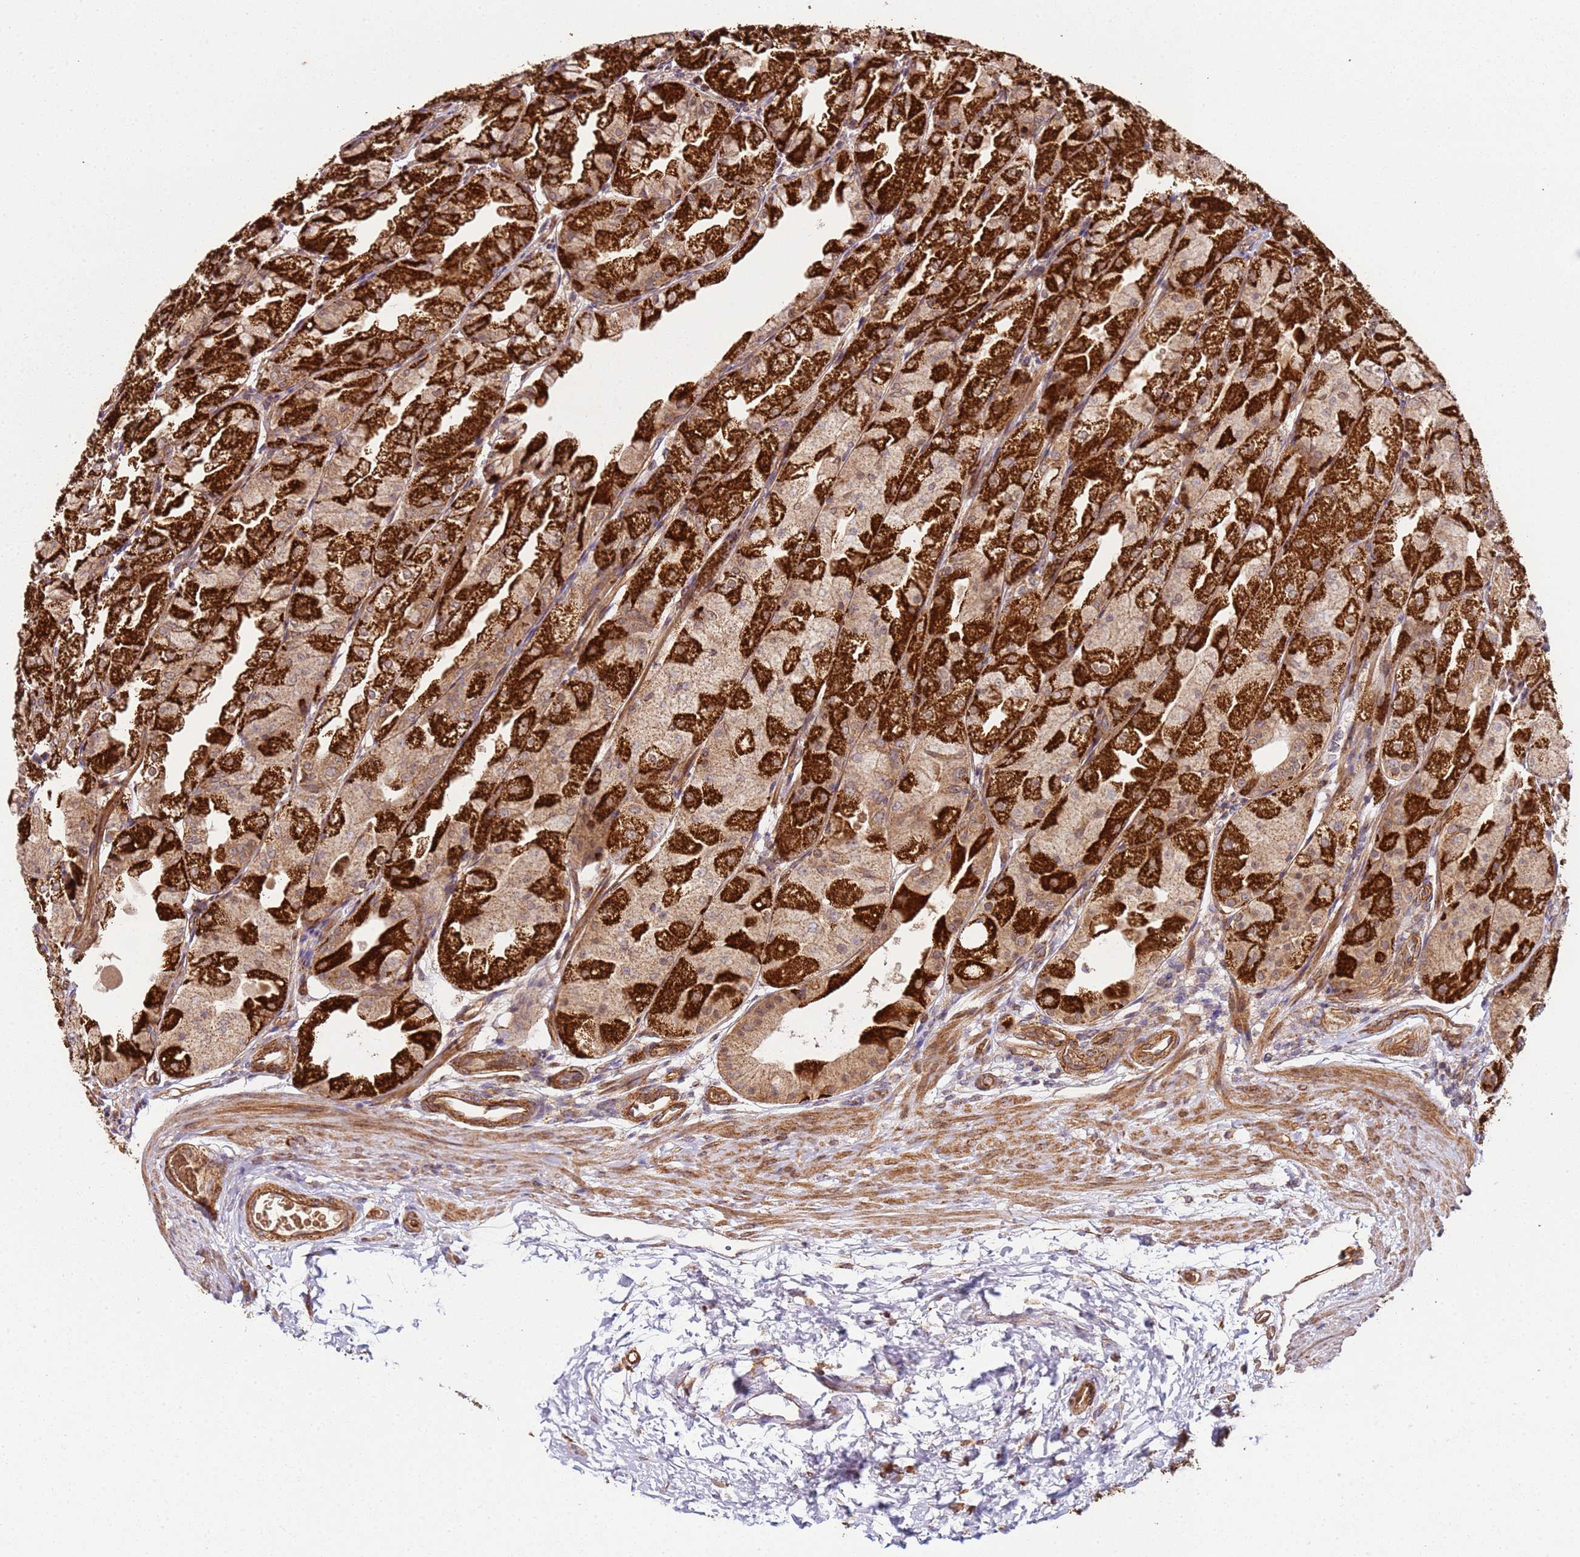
{"staining": {"intensity": "strong", "quantity": ">75%", "location": "cytoplasmic/membranous"}, "tissue": "stomach", "cell_type": "Glandular cells", "image_type": "normal", "snomed": [{"axis": "morphology", "description": "Normal tissue, NOS"}, {"axis": "topography", "description": "Stomach, upper"}], "caption": "Immunohistochemistry staining of benign stomach, which demonstrates high levels of strong cytoplasmic/membranous positivity in about >75% of glandular cells indicating strong cytoplasmic/membranous protein expression. The staining was performed using DAB (3,3'-diaminobenzidine) (brown) for protein detection and nuclei were counterstained in hematoxylin (blue).", "gene": "TM2D2", "patient": {"sex": "male", "age": 47}}